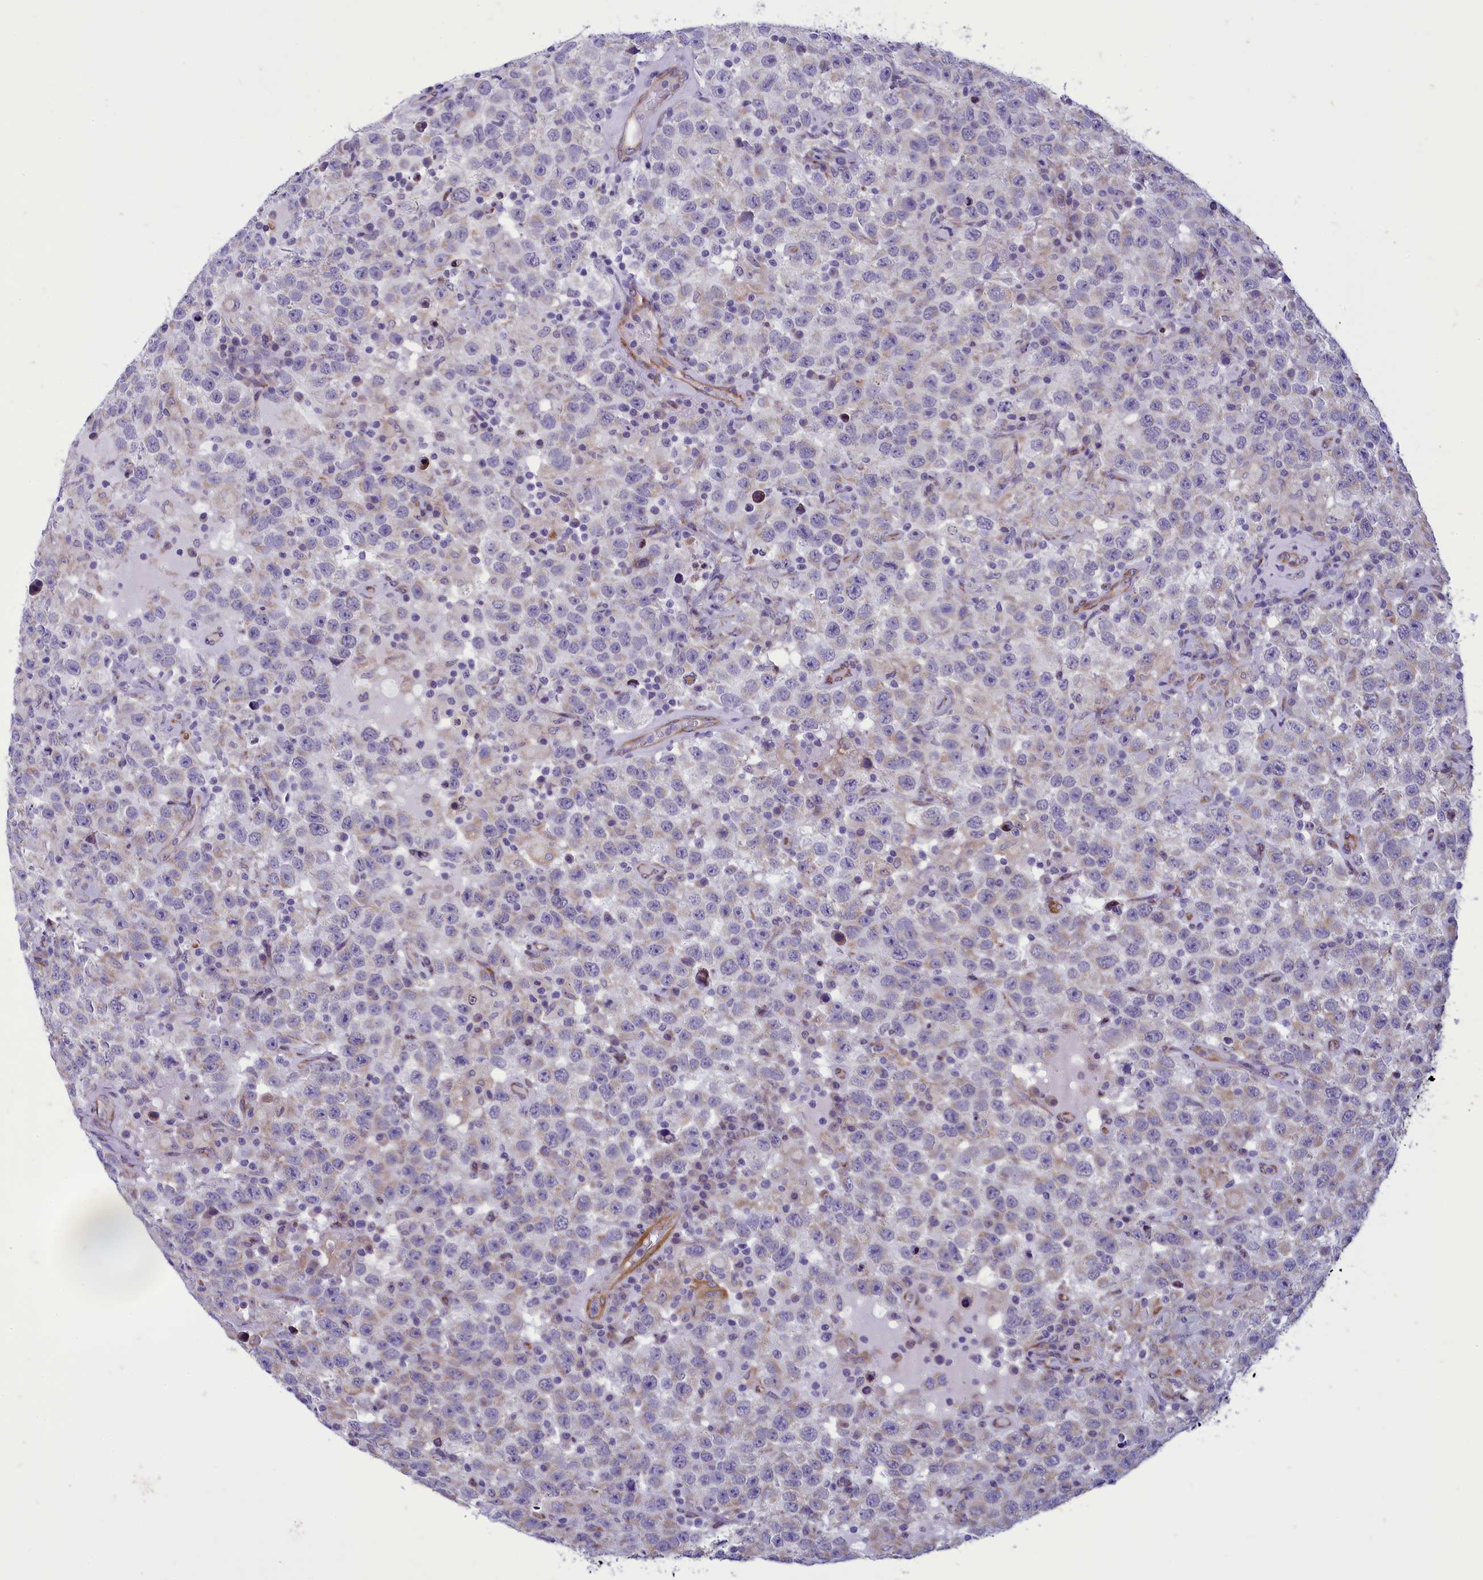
{"staining": {"intensity": "weak", "quantity": "25%-75%", "location": "cytoplasmic/membranous"}, "tissue": "testis cancer", "cell_type": "Tumor cells", "image_type": "cancer", "snomed": [{"axis": "morphology", "description": "Seminoma, NOS"}, {"axis": "topography", "description": "Testis"}], "caption": "Immunohistochemistry (IHC) of testis cancer displays low levels of weak cytoplasmic/membranous positivity in approximately 25%-75% of tumor cells.", "gene": "CENATAC", "patient": {"sex": "male", "age": 41}}